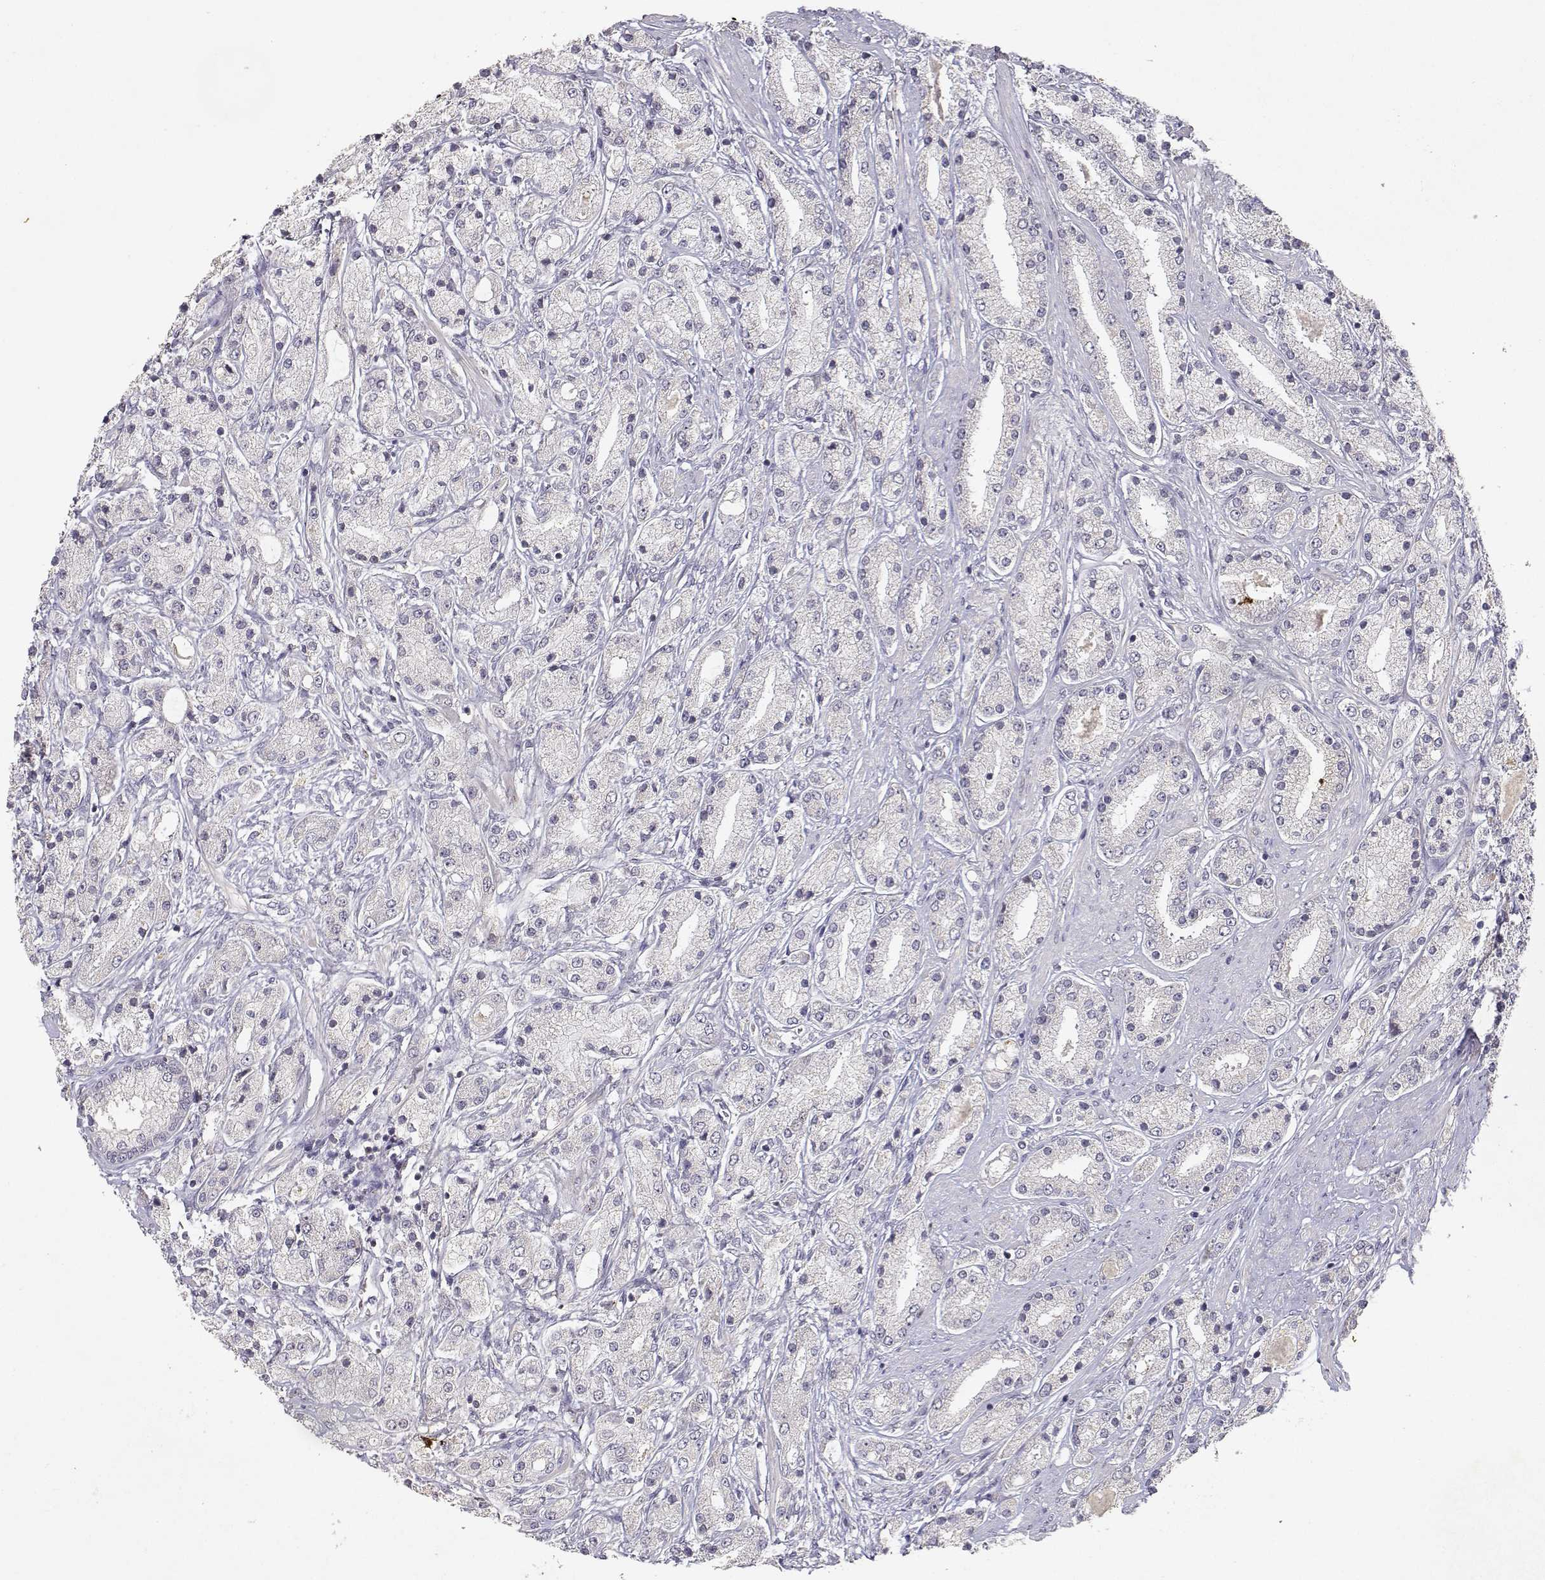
{"staining": {"intensity": "negative", "quantity": "none", "location": "none"}, "tissue": "prostate cancer", "cell_type": "Tumor cells", "image_type": "cancer", "snomed": [{"axis": "morphology", "description": "Adenocarcinoma, High grade"}, {"axis": "topography", "description": "Prostate"}], "caption": "Histopathology image shows no protein staining in tumor cells of prostate cancer (high-grade adenocarcinoma) tissue.", "gene": "RAD51", "patient": {"sex": "male", "age": 67}}